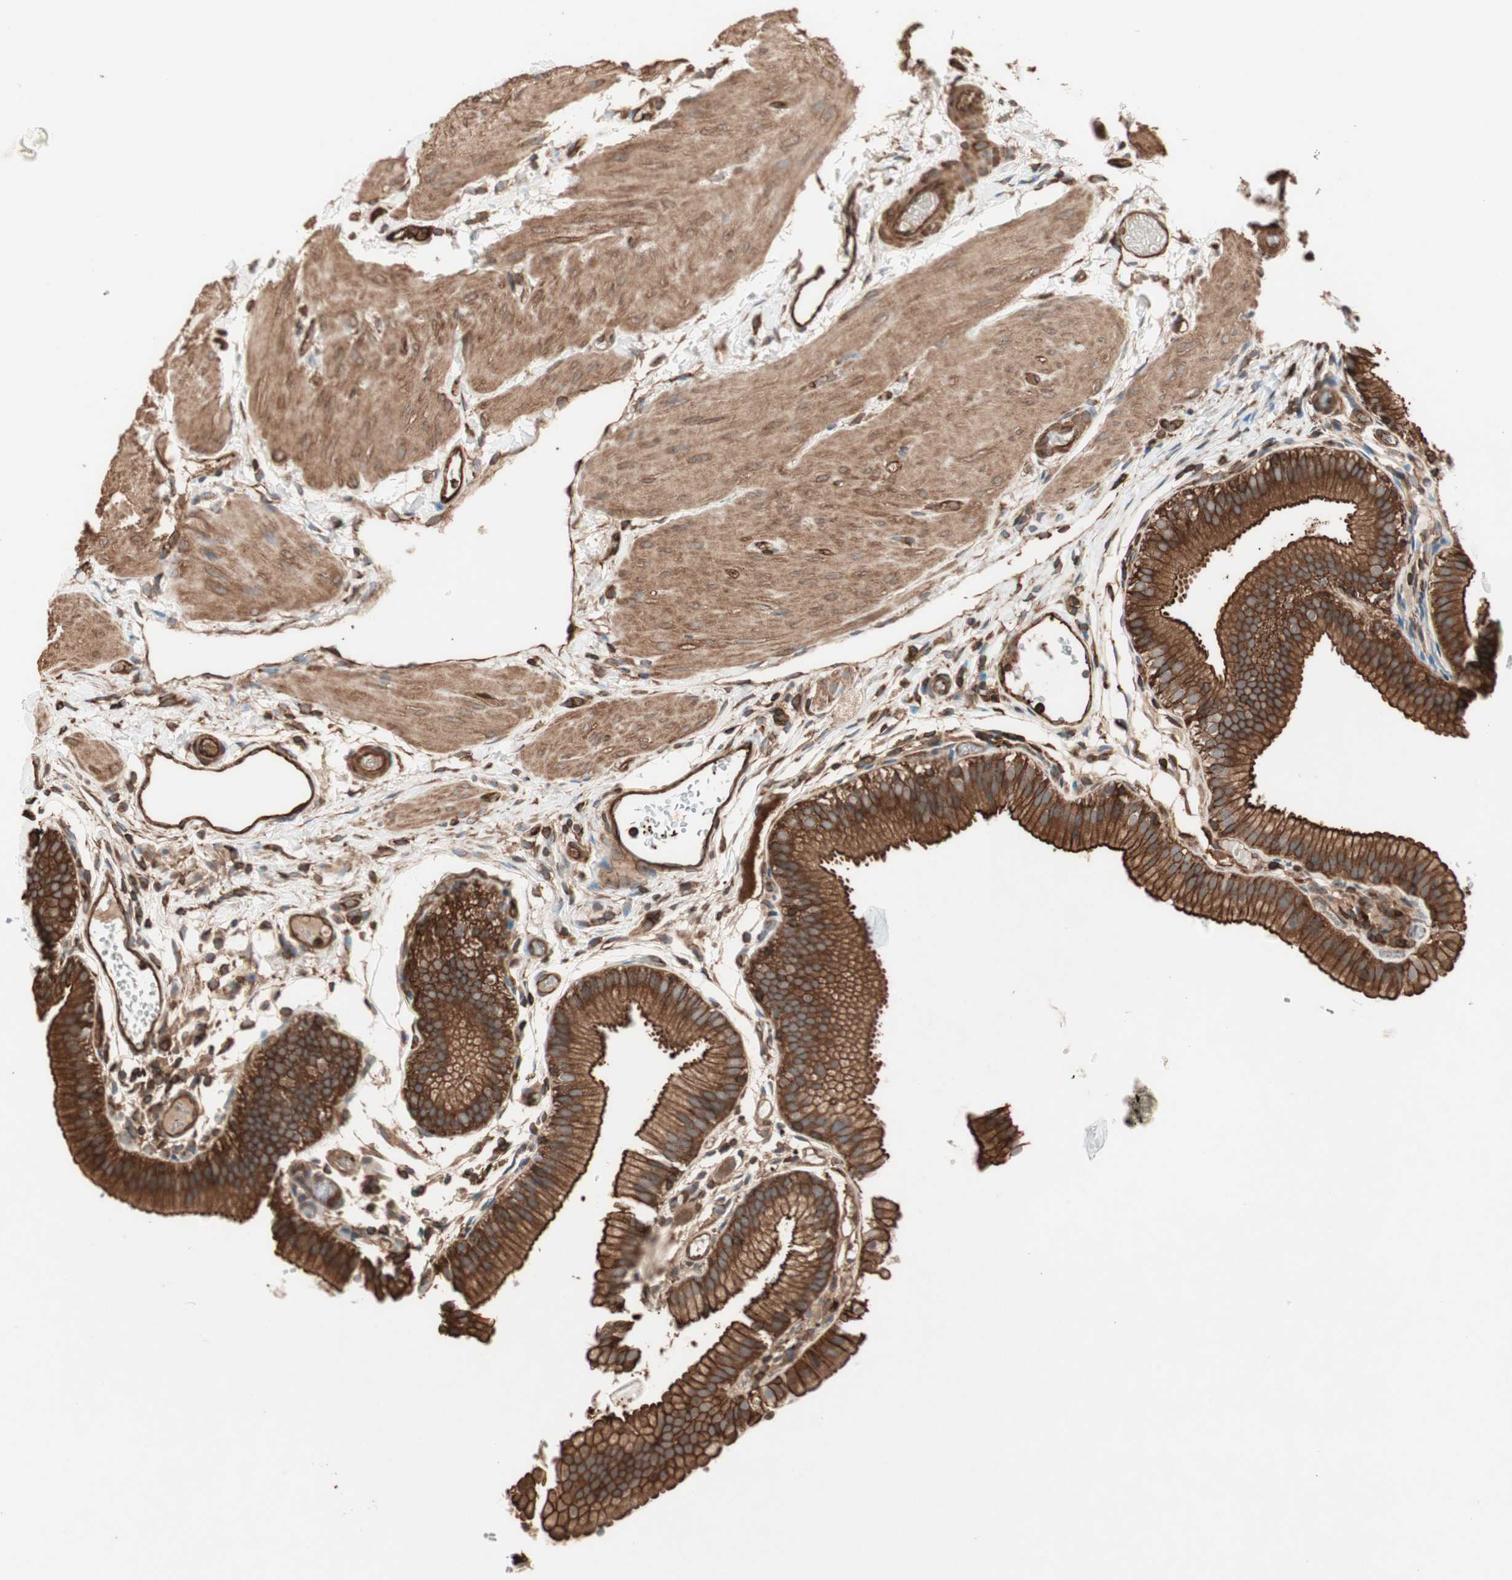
{"staining": {"intensity": "strong", "quantity": ">75%", "location": "cytoplasmic/membranous"}, "tissue": "gallbladder", "cell_type": "Glandular cells", "image_type": "normal", "snomed": [{"axis": "morphology", "description": "Normal tissue, NOS"}, {"axis": "topography", "description": "Gallbladder"}], "caption": "Brown immunohistochemical staining in unremarkable human gallbladder exhibits strong cytoplasmic/membranous expression in approximately >75% of glandular cells. (DAB IHC, brown staining for protein, blue staining for nuclei).", "gene": "TCP11L1", "patient": {"sex": "female", "age": 26}}